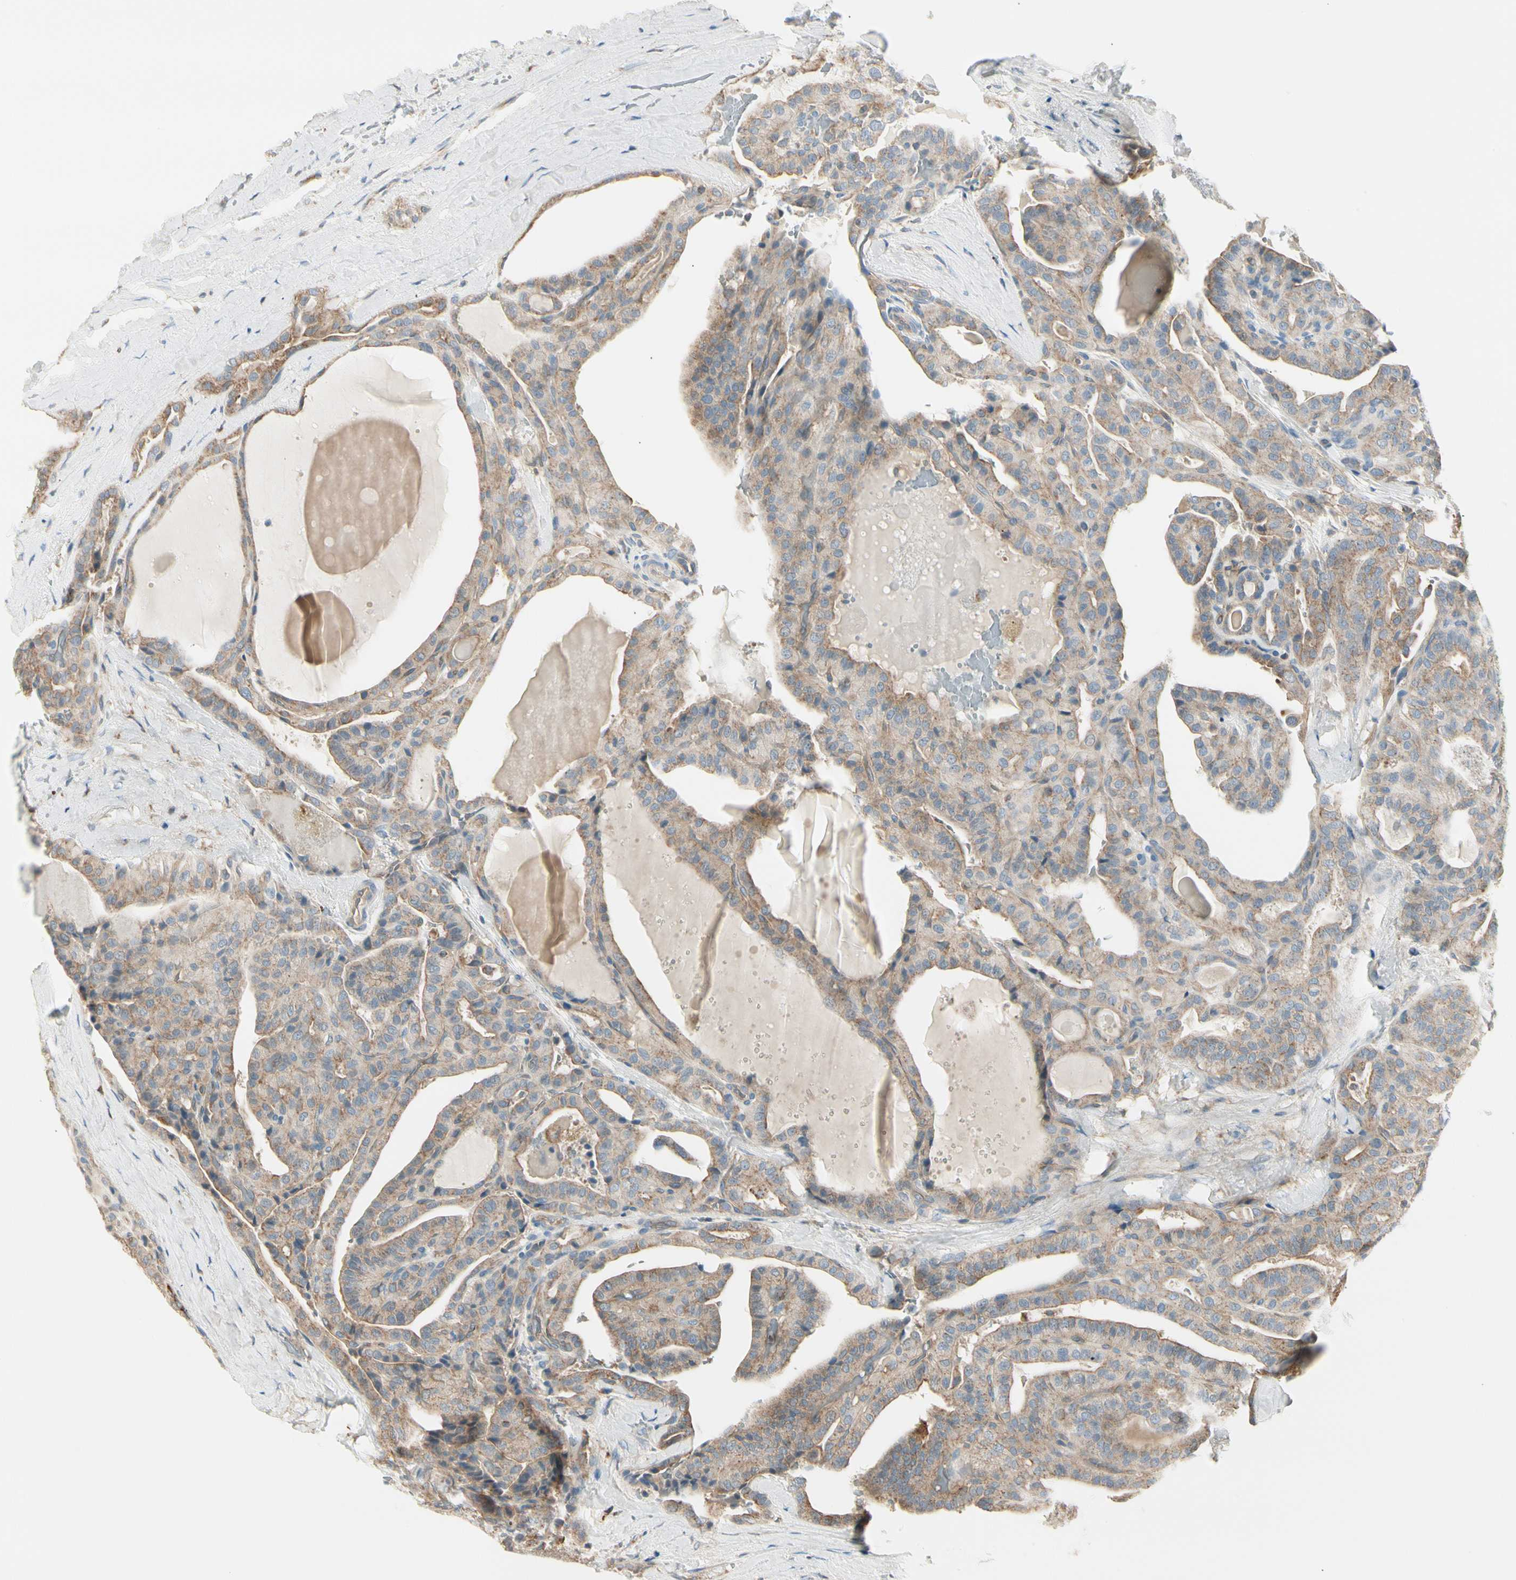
{"staining": {"intensity": "weak", "quantity": ">75%", "location": "cytoplasmic/membranous"}, "tissue": "thyroid cancer", "cell_type": "Tumor cells", "image_type": "cancer", "snomed": [{"axis": "morphology", "description": "Papillary adenocarcinoma, NOS"}, {"axis": "topography", "description": "Thyroid gland"}], "caption": "Immunohistochemical staining of human thyroid cancer (papillary adenocarcinoma) reveals weak cytoplasmic/membranous protein expression in approximately >75% of tumor cells. Using DAB (3,3'-diaminobenzidine) (brown) and hematoxylin (blue) stains, captured at high magnification using brightfield microscopy.", "gene": "AGFG1", "patient": {"sex": "male", "age": 77}}